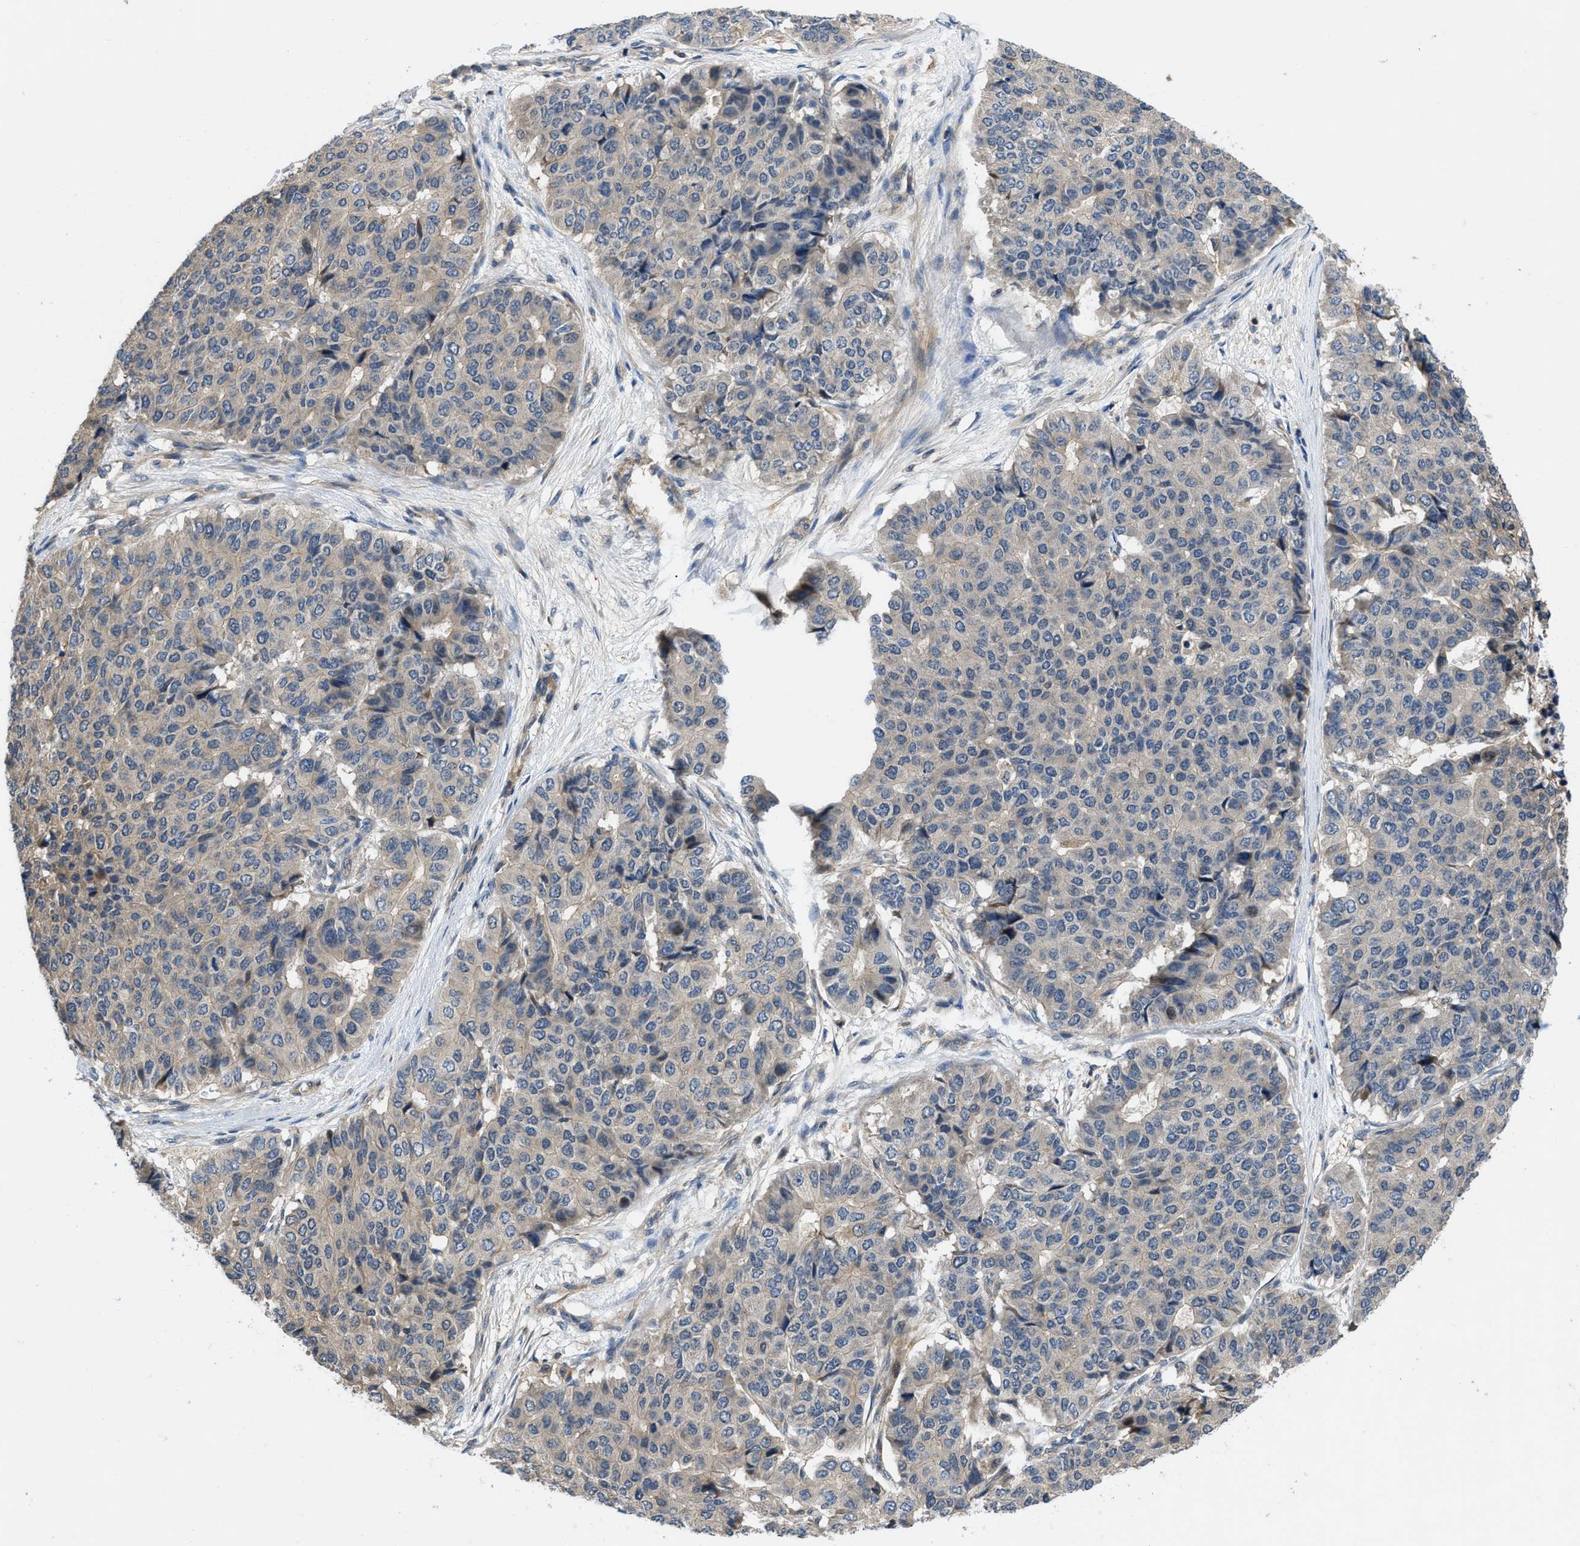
{"staining": {"intensity": "negative", "quantity": "none", "location": "none"}, "tissue": "pancreatic cancer", "cell_type": "Tumor cells", "image_type": "cancer", "snomed": [{"axis": "morphology", "description": "Adenocarcinoma, NOS"}, {"axis": "topography", "description": "Pancreas"}], "caption": "This is an immunohistochemistry (IHC) photomicrograph of pancreatic cancer (adenocarcinoma). There is no positivity in tumor cells.", "gene": "GPR31", "patient": {"sex": "male", "age": 50}}